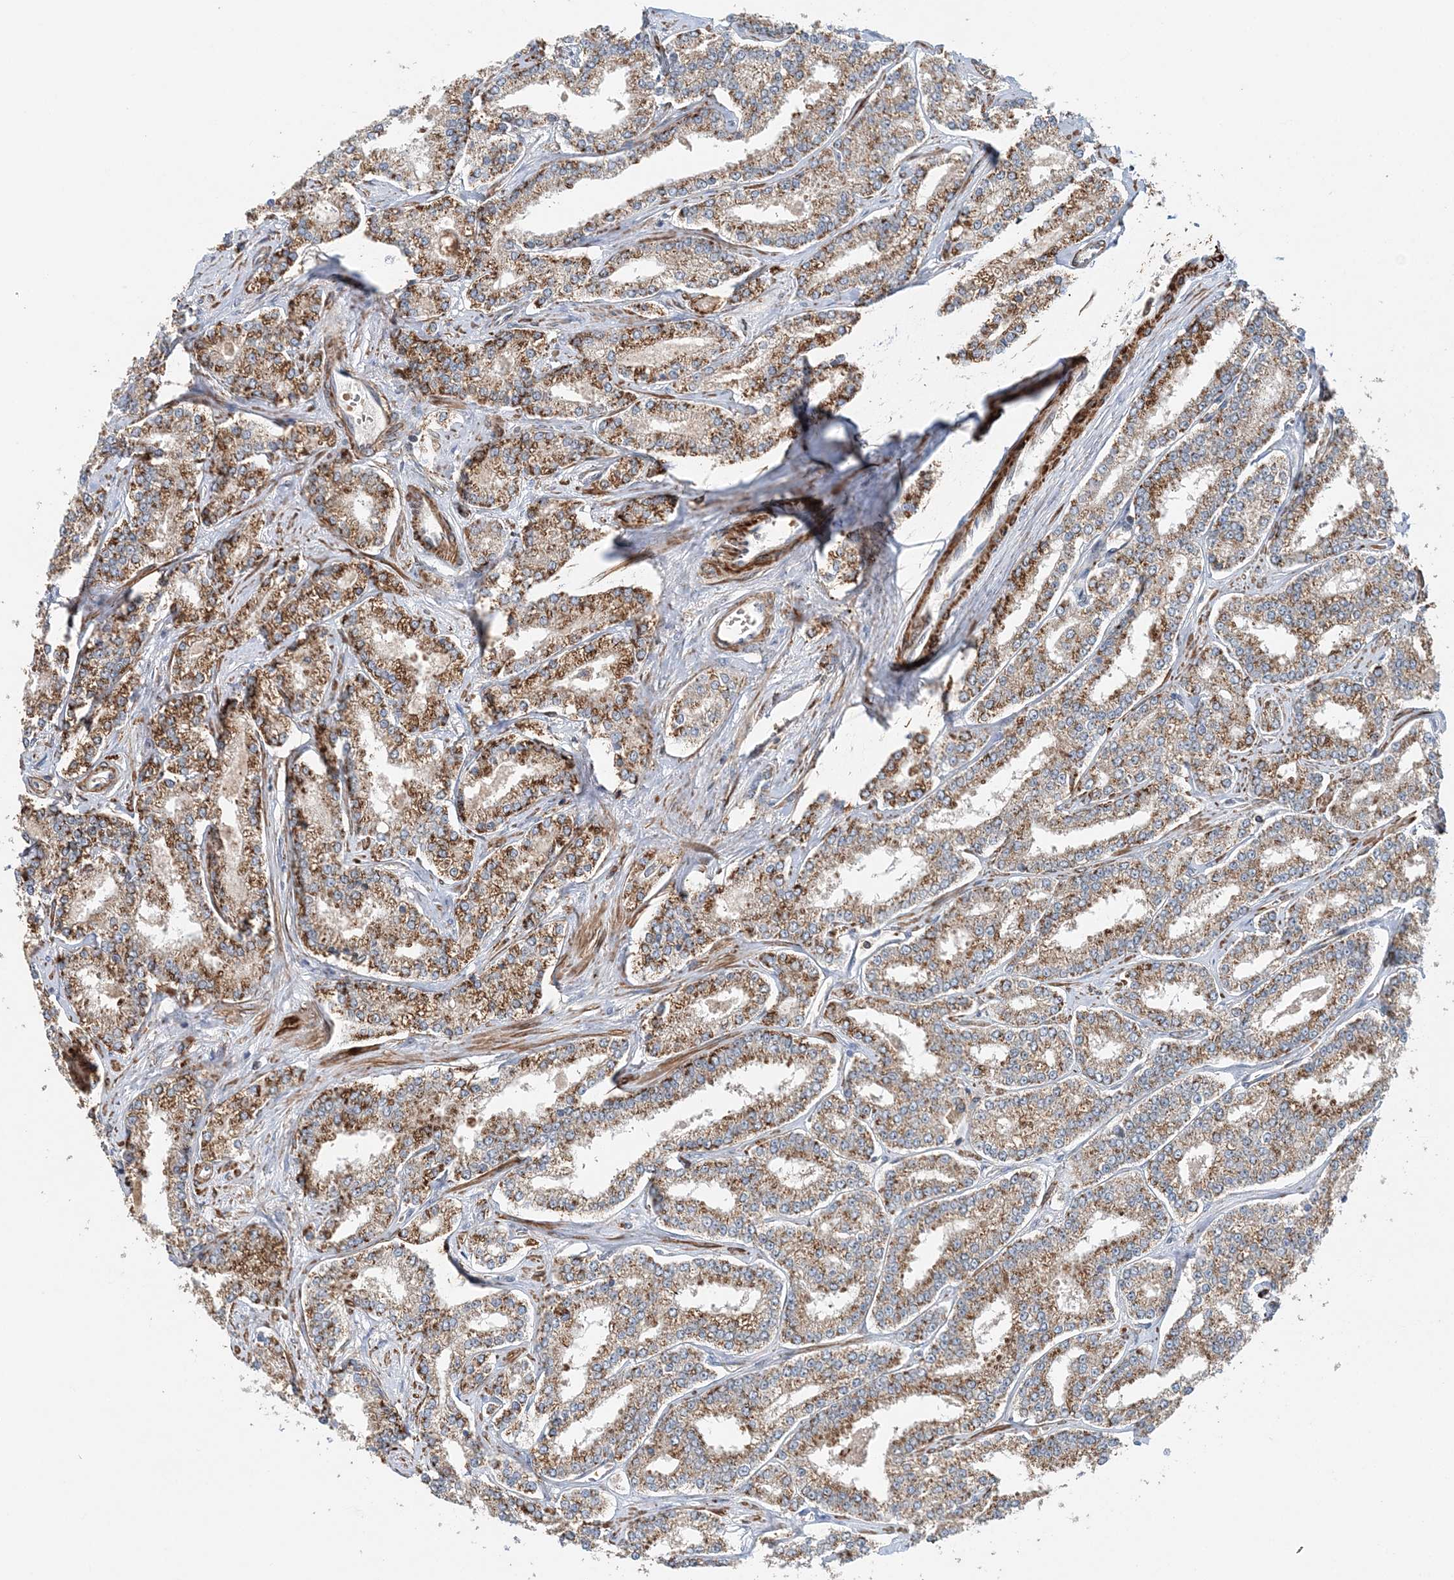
{"staining": {"intensity": "moderate", "quantity": ">75%", "location": "cytoplasmic/membranous"}, "tissue": "prostate cancer", "cell_type": "Tumor cells", "image_type": "cancer", "snomed": [{"axis": "morphology", "description": "Normal tissue, NOS"}, {"axis": "morphology", "description": "Adenocarcinoma, High grade"}, {"axis": "topography", "description": "Prostate"}], "caption": "Moderate cytoplasmic/membranous positivity is seen in approximately >75% of tumor cells in prostate adenocarcinoma (high-grade).", "gene": "TTI1", "patient": {"sex": "male", "age": 83}}